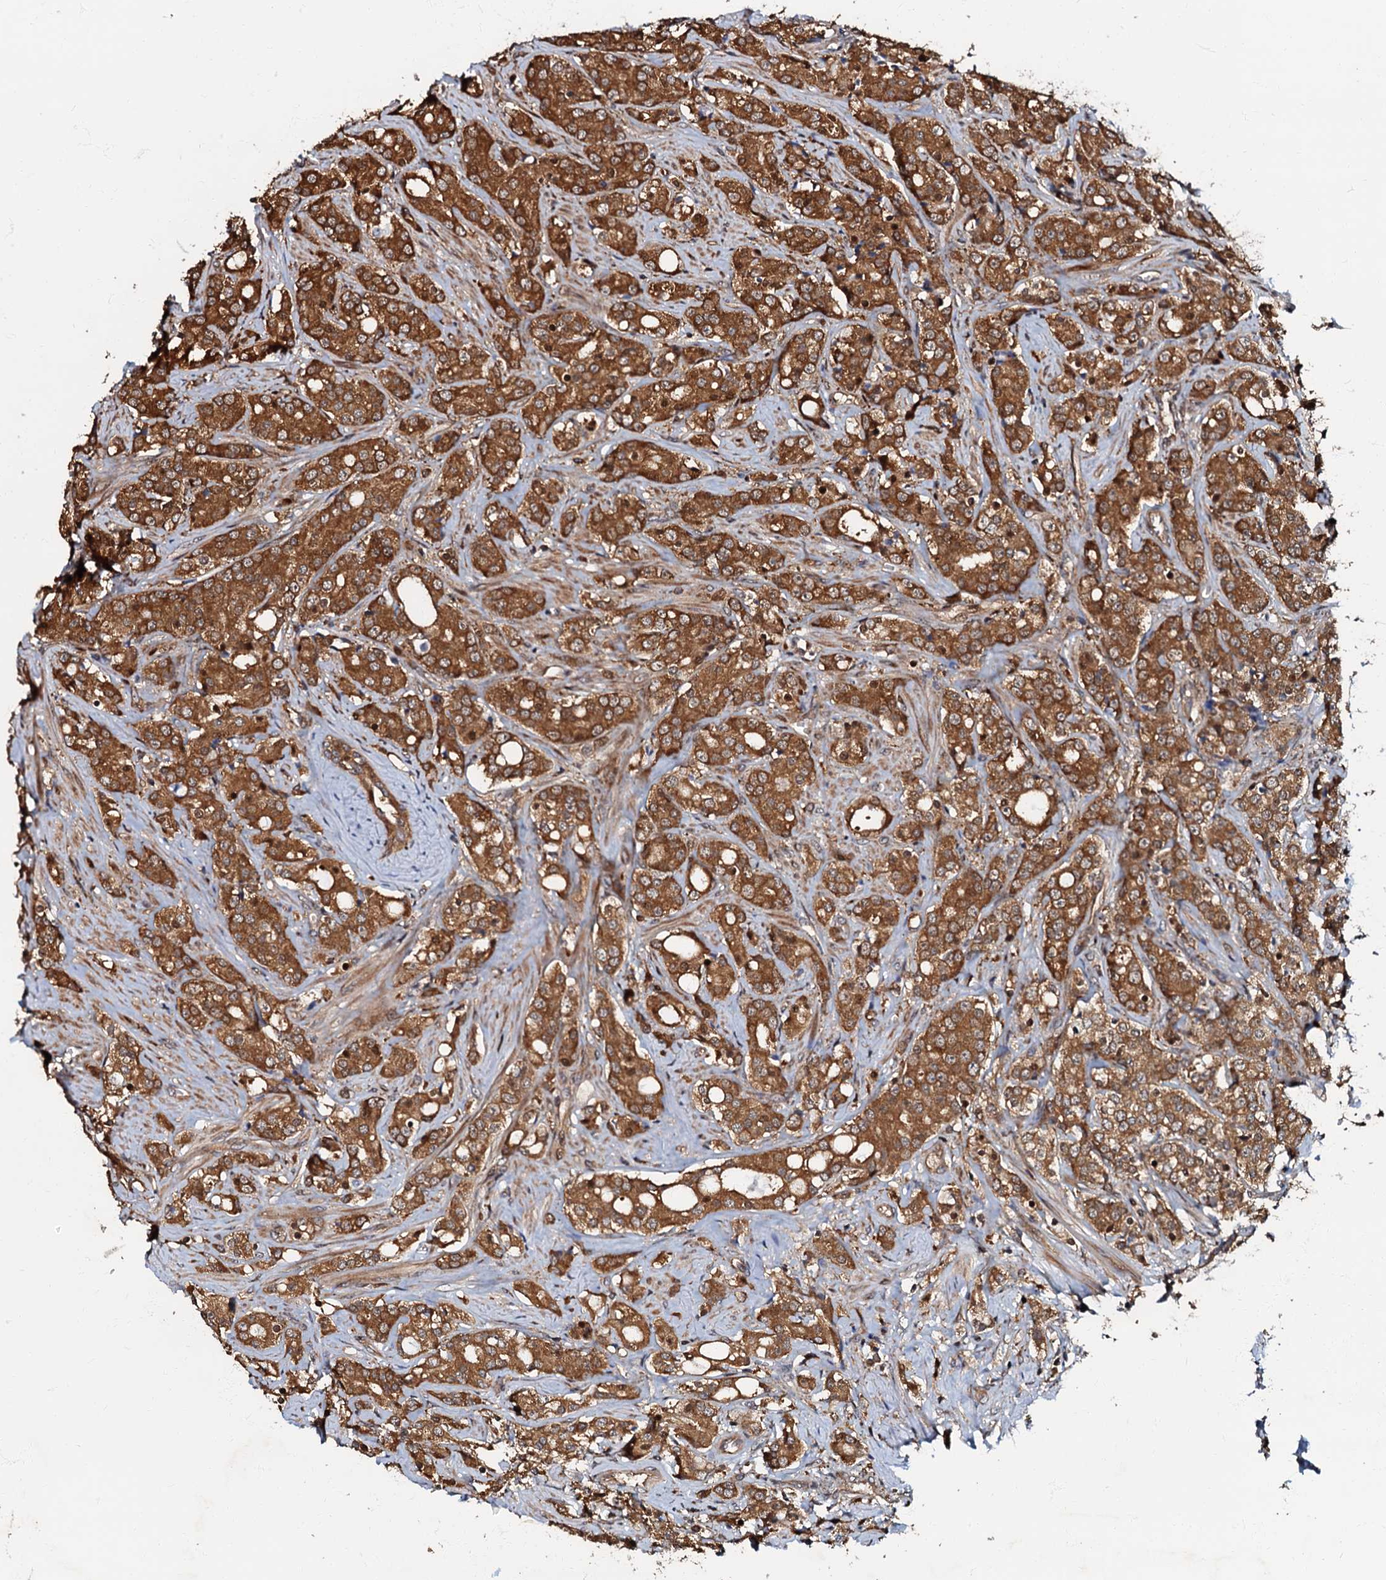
{"staining": {"intensity": "strong", "quantity": ">75%", "location": "cytoplasmic/membranous"}, "tissue": "prostate cancer", "cell_type": "Tumor cells", "image_type": "cancer", "snomed": [{"axis": "morphology", "description": "Adenocarcinoma, High grade"}, {"axis": "topography", "description": "Prostate"}], "caption": "DAB (3,3'-diaminobenzidine) immunohistochemical staining of prostate cancer shows strong cytoplasmic/membranous protein staining in about >75% of tumor cells.", "gene": "OSBP", "patient": {"sex": "male", "age": 62}}